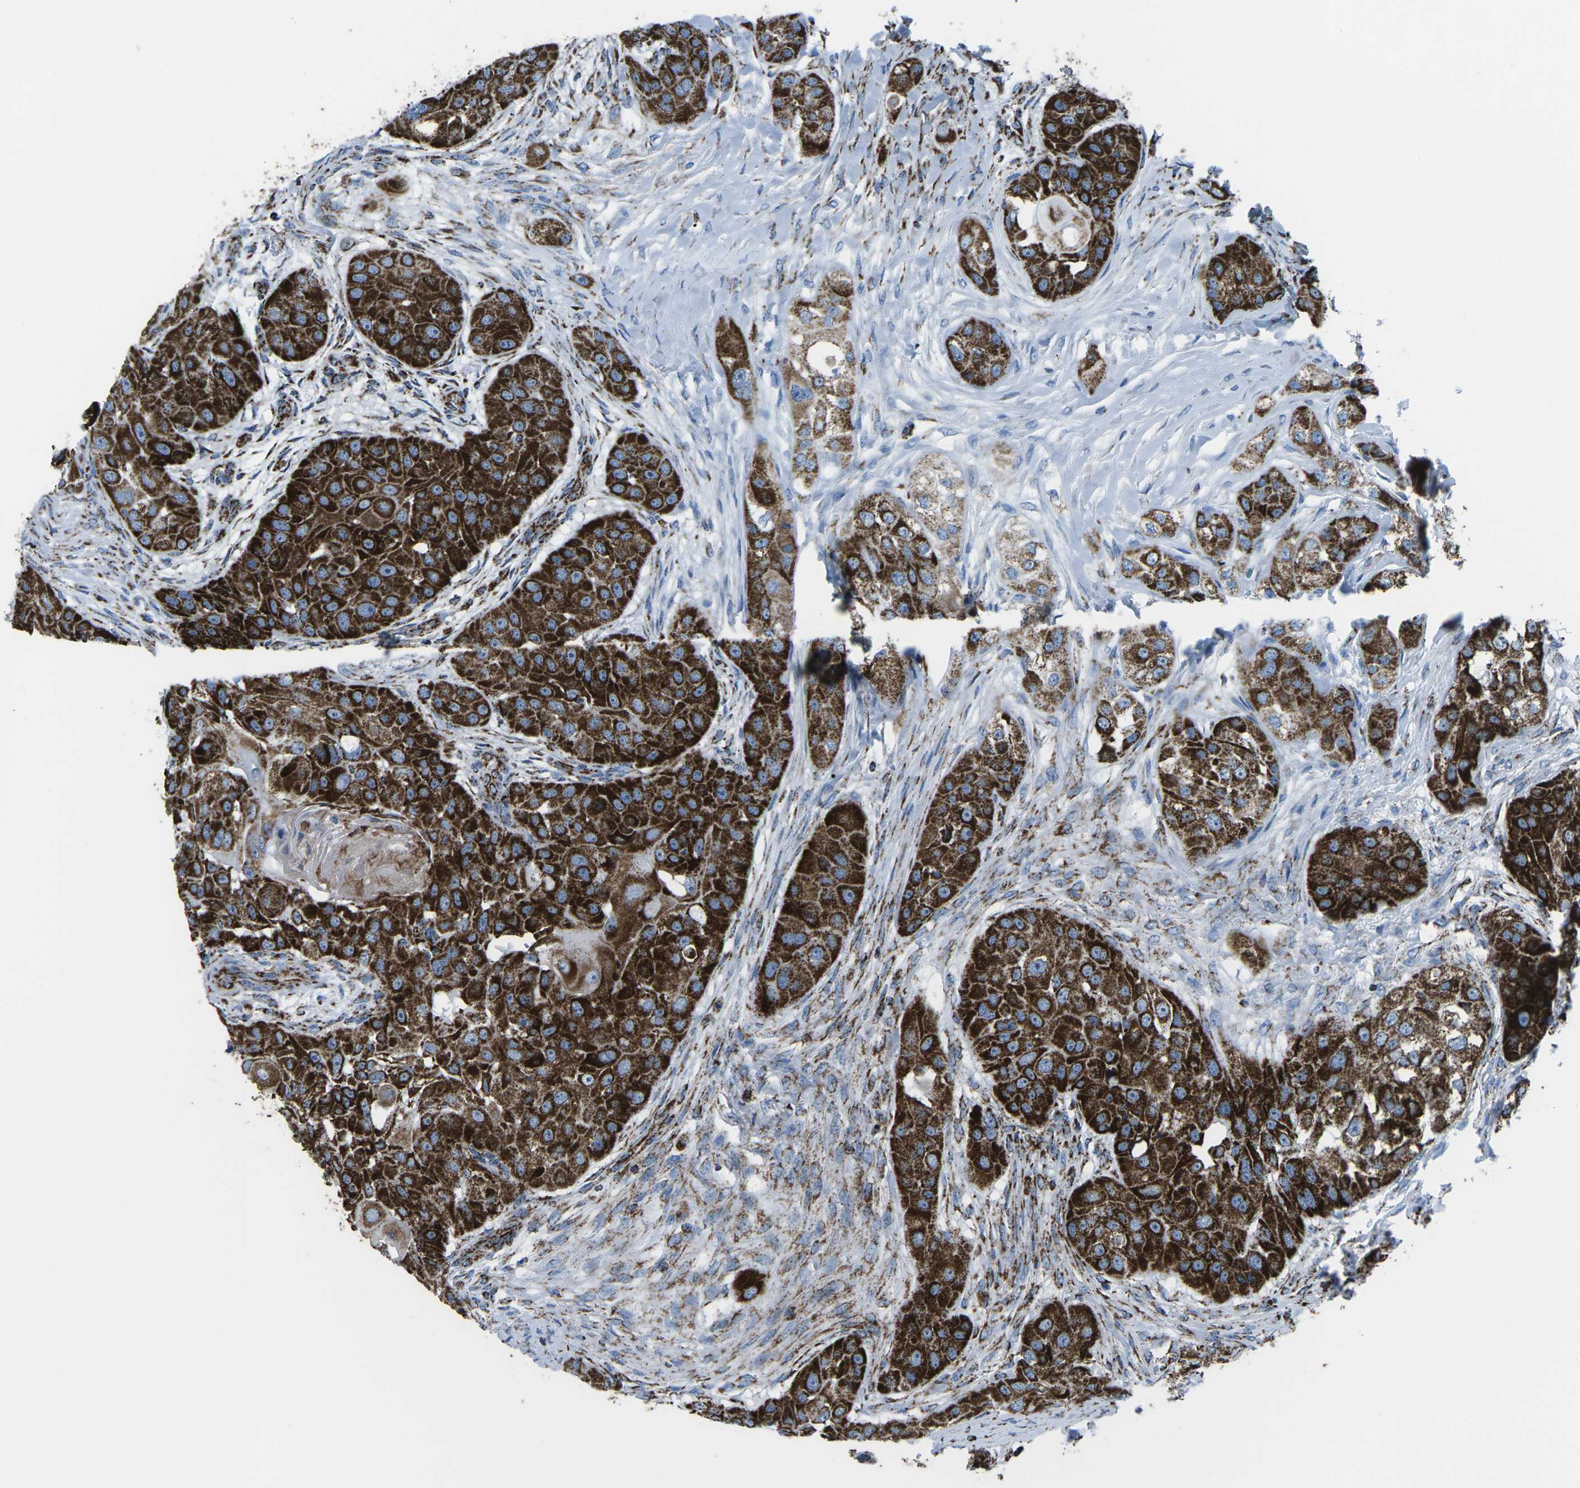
{"staining": {"intensity": "strong", "quantity": ">75%", "location": "cytoplasmic/membranous"}, "tissue": "head and neck cancer", "cell_type": "Tumor cells", "image_type": "cancer", "snomed": [{"axis": "morphology", "description": "Normal tissue, NOS"}, {"axis": "morphology", "description": "Squamous cell carcinoma, NOS"}, {"axis": "topography", "description": "Skeletal muscle"}, {"axis": "topography", "description": "Head-Neck"}], "caption": "Human head and neck squamous cell carcinoma stained with a protein marker demonstrates strong staining in tumor cells.", "gene": "MT-CO2", "patient": {"sex": "male", "age": 51}}